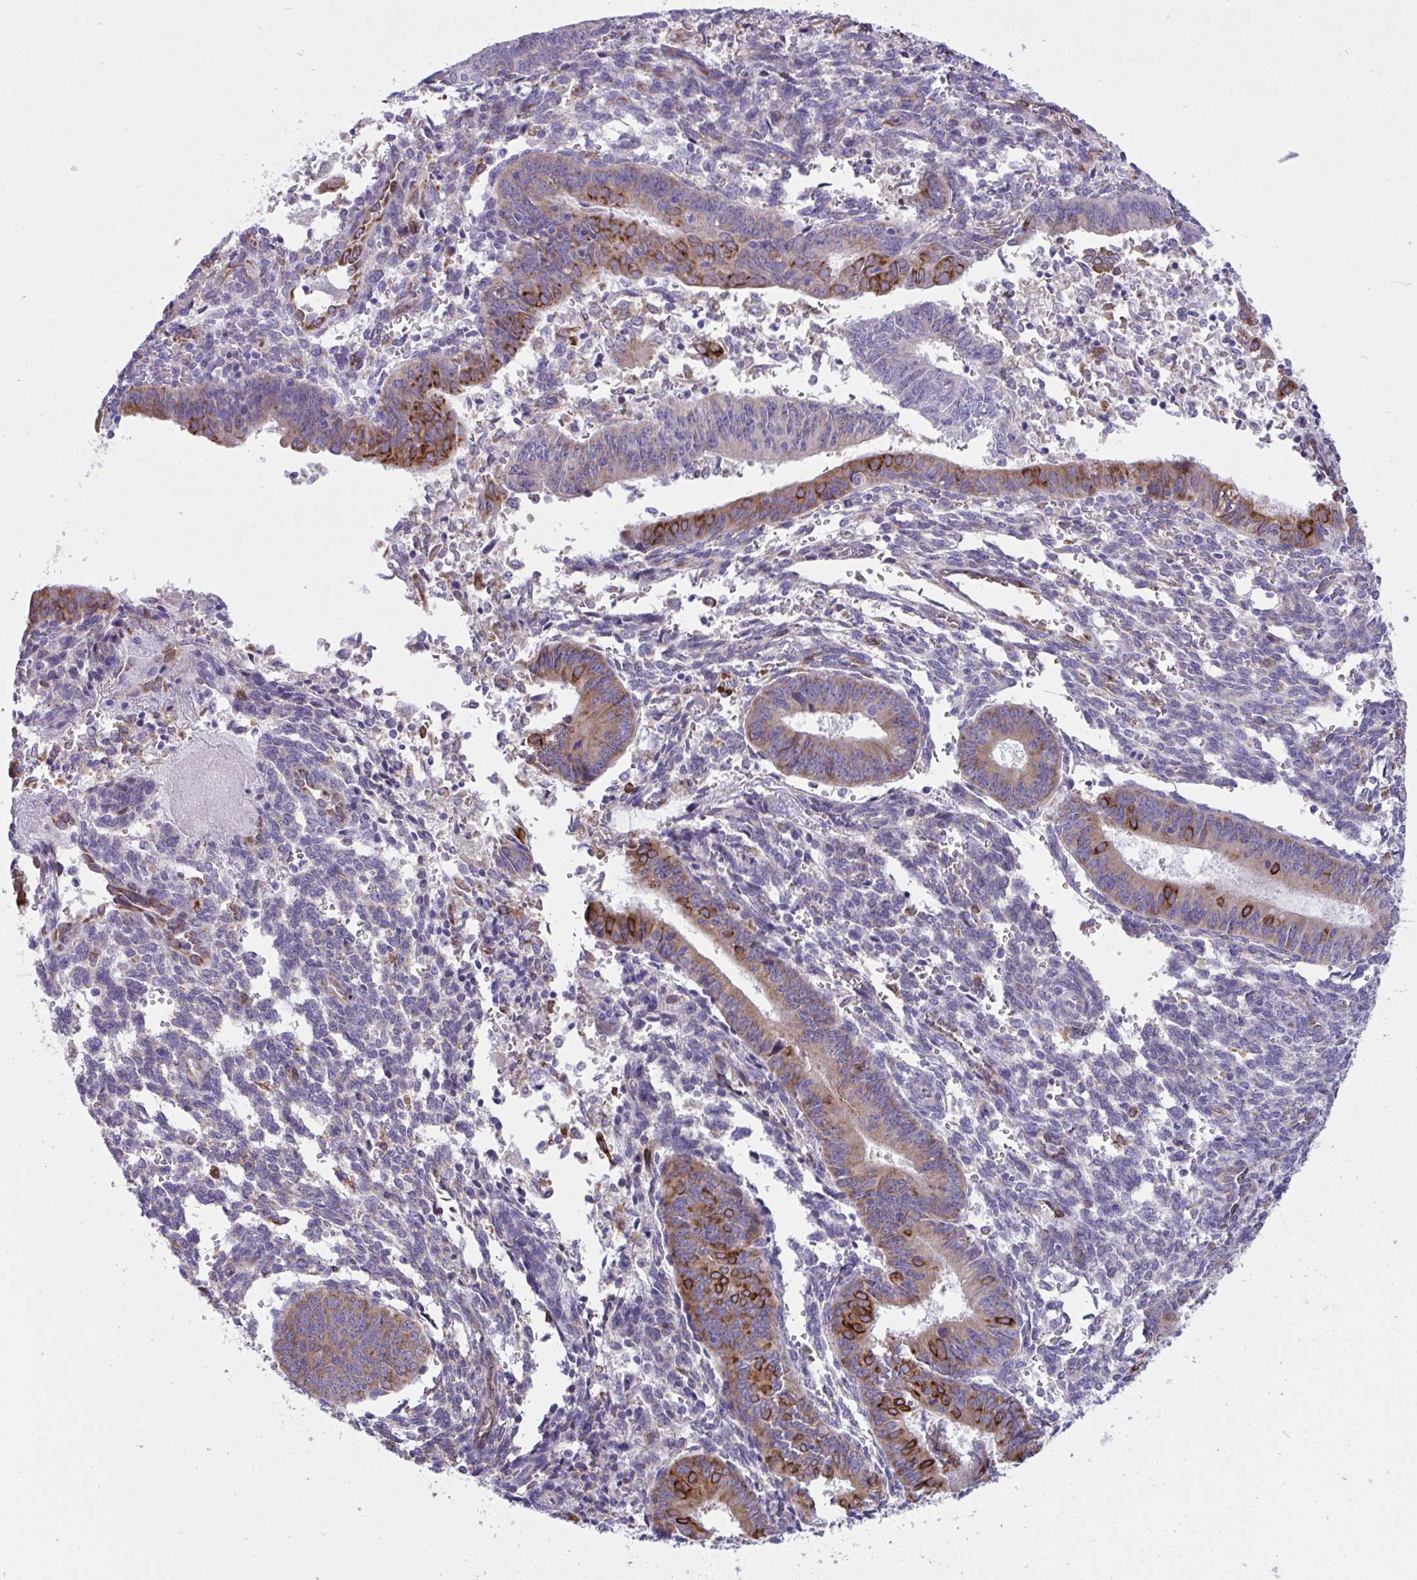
{"staining": {"intensity": "strong", "quantity": "<25%", "location": "cytoplasmic/membranous"}, "tissue": "endometrial cancer", "cell_type": "Tumor cells", "image_type": "cancer", "snomed": [{"axis": "morphology", "description": "Adenocarcinoma, NOS"}, {"axis": "topography", "description": "Endometrium"}], "caption": "Endometrial cancer (adenocarcinoma) tissue reveals strong cytoplasmic/membranous positivity in approximately <25% of tumor cells, visualized by immunohistochemistry.", "gene": "ASPH", "patient": {"sex": "female", "age": 50}}